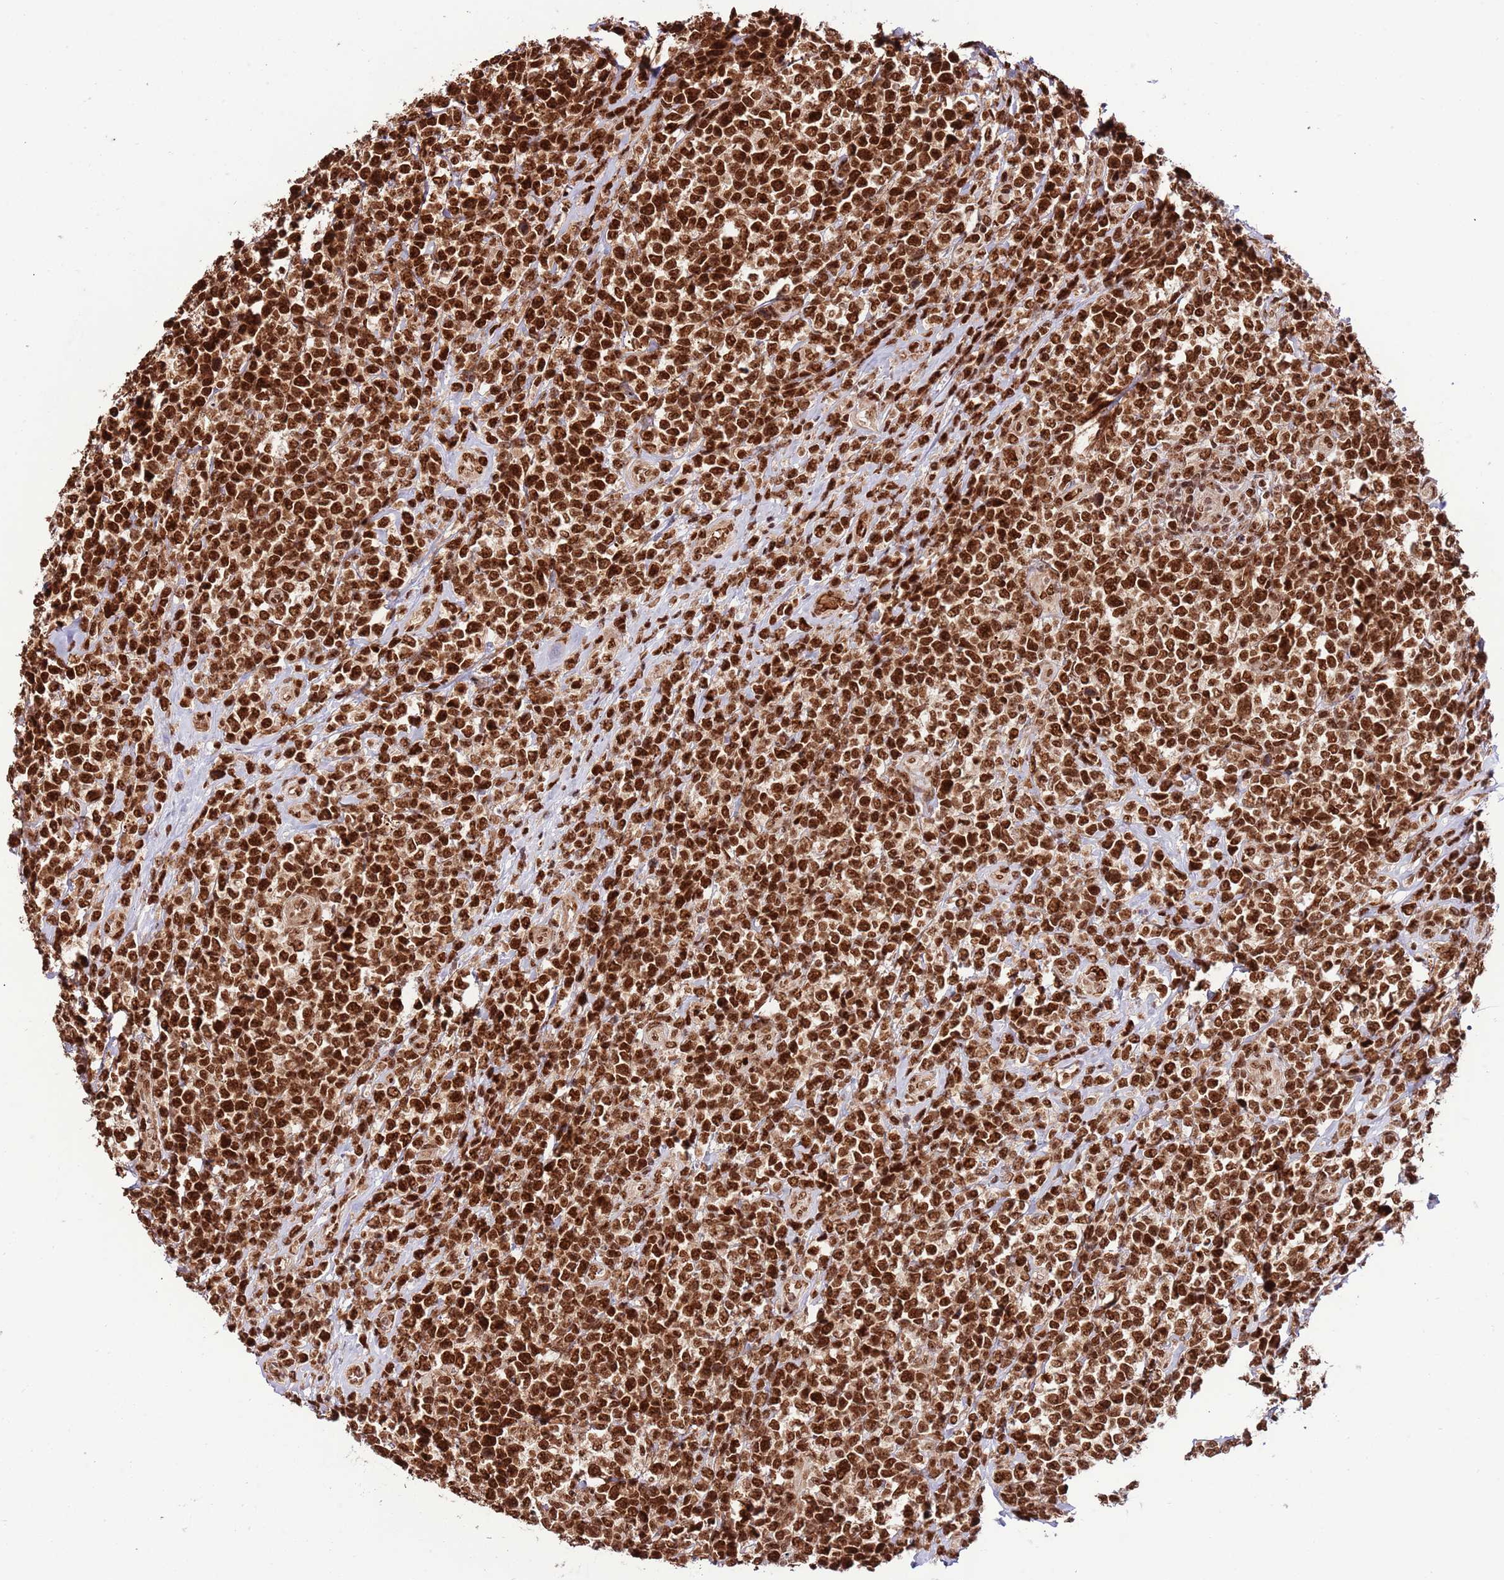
{"staining": {"intensity": "strong", "quantity": ">75%", "location": "nuclear"}, "tissue": "lymphoma", "cell_type": "Tumor cells", "image_type": "cancer", "snomed": [{"axis": "morphology", "description": "Malignant lymphoma, non-Hodgkin's type, High grade"}, {"axis": "topography", "description": "Soft tissue"}], "caption": "High-power microscopy captured an immunohistochemistry (IHC) image of lymphoma, revealing strong nuclear positivity in about >75% of tumor cells.", "gene": "RIF1", "patient": {"sex": "female", "age": 56}}